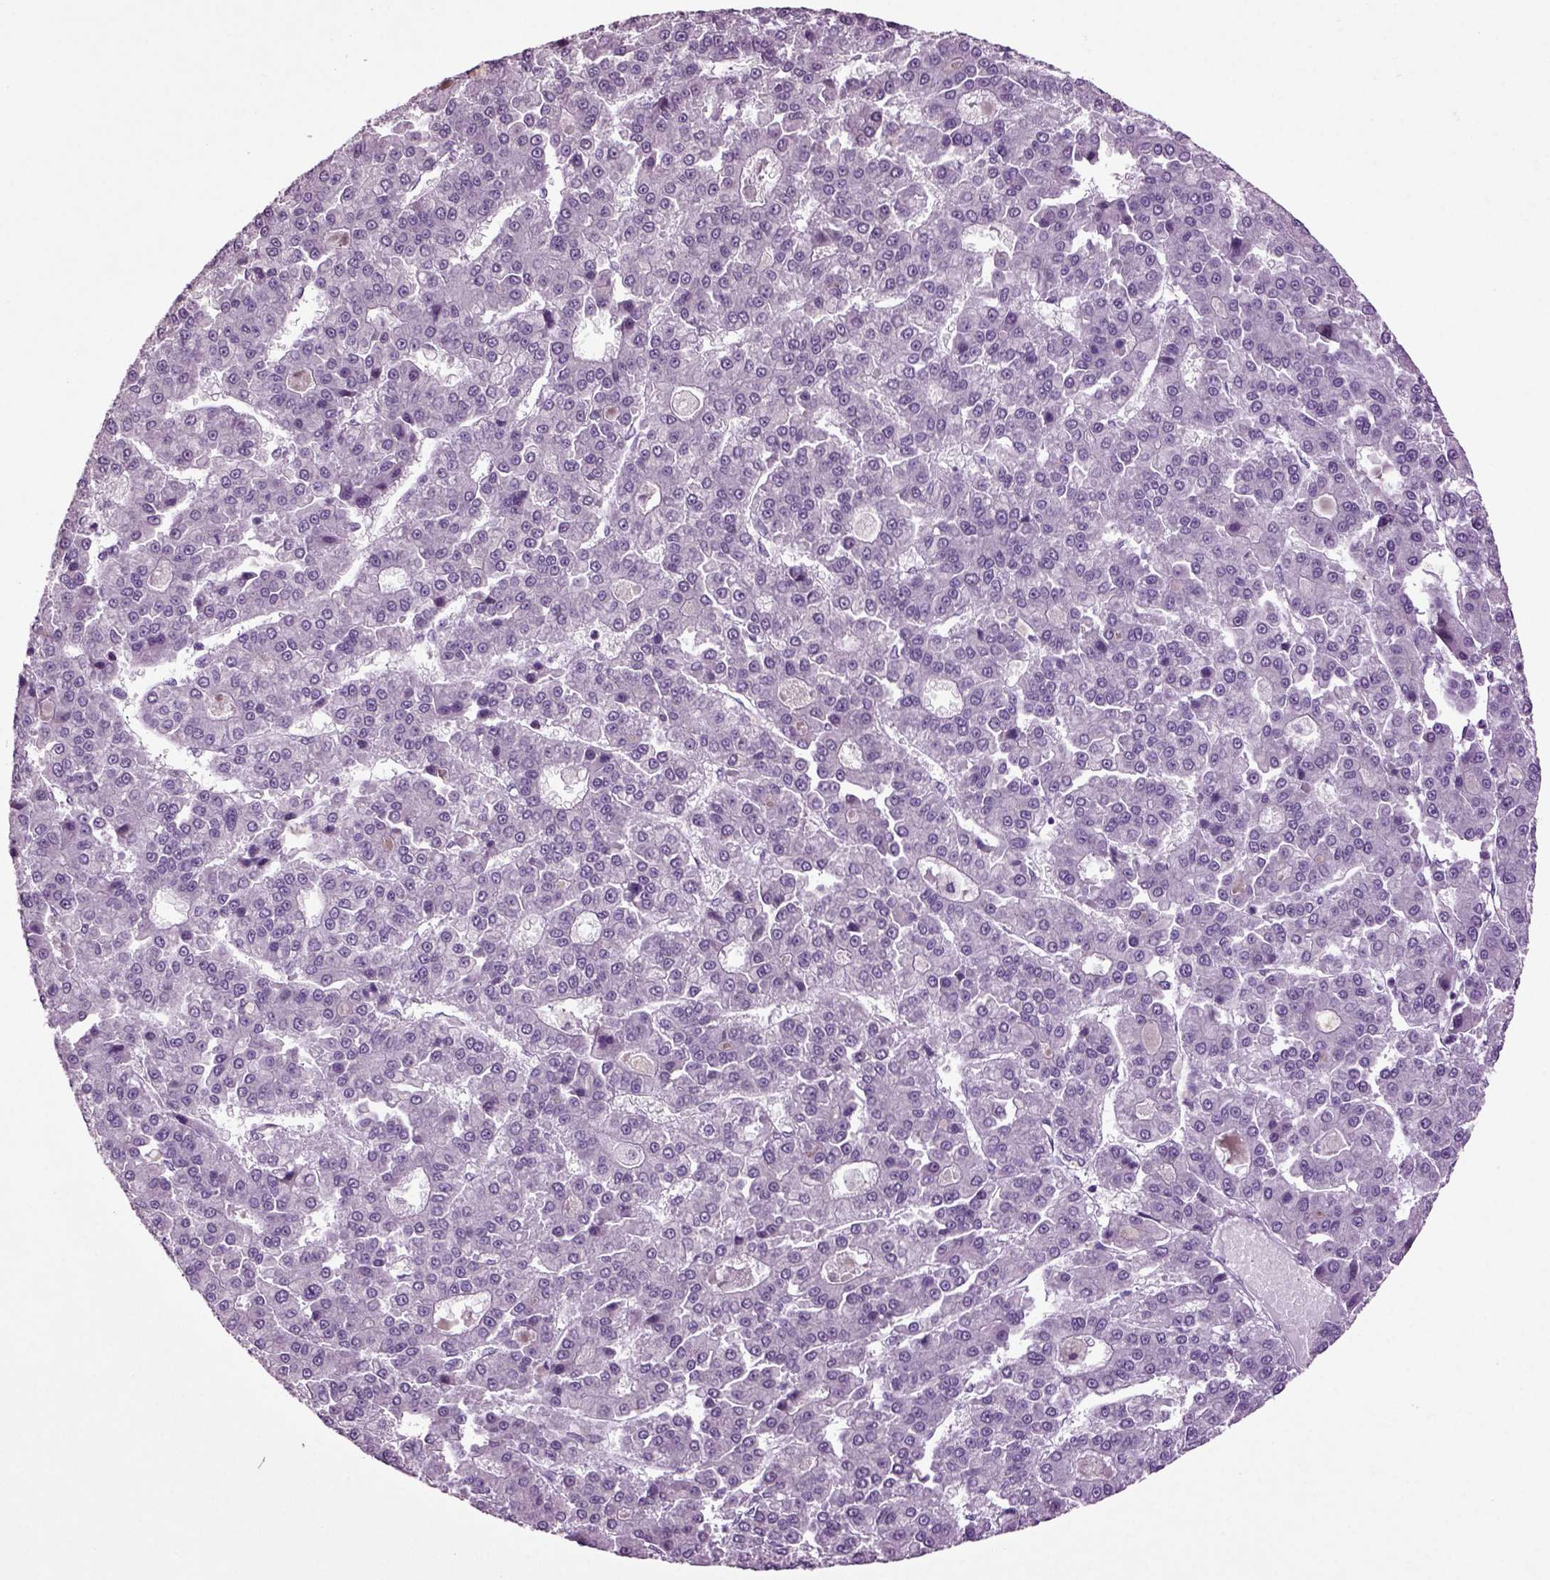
{"staining": {"intensity": "negative", "quantity": "none", "location": "none"}, "tissue": "liver cancer", "cell_type": "Tumor cells", "image_type": "cancer", "snomed": [{"axis": "morphology", "description": "Carcinoma, Hepatocellular, NOS"}, {"axis": "topography", "description": "Liver"}], "caption": "Image shows no protein staining in tumor cells of liver hepatocellular carcinoma tissue.", "gene": "SLC17A6", "patient": {"sex": "male", "age": 70}}